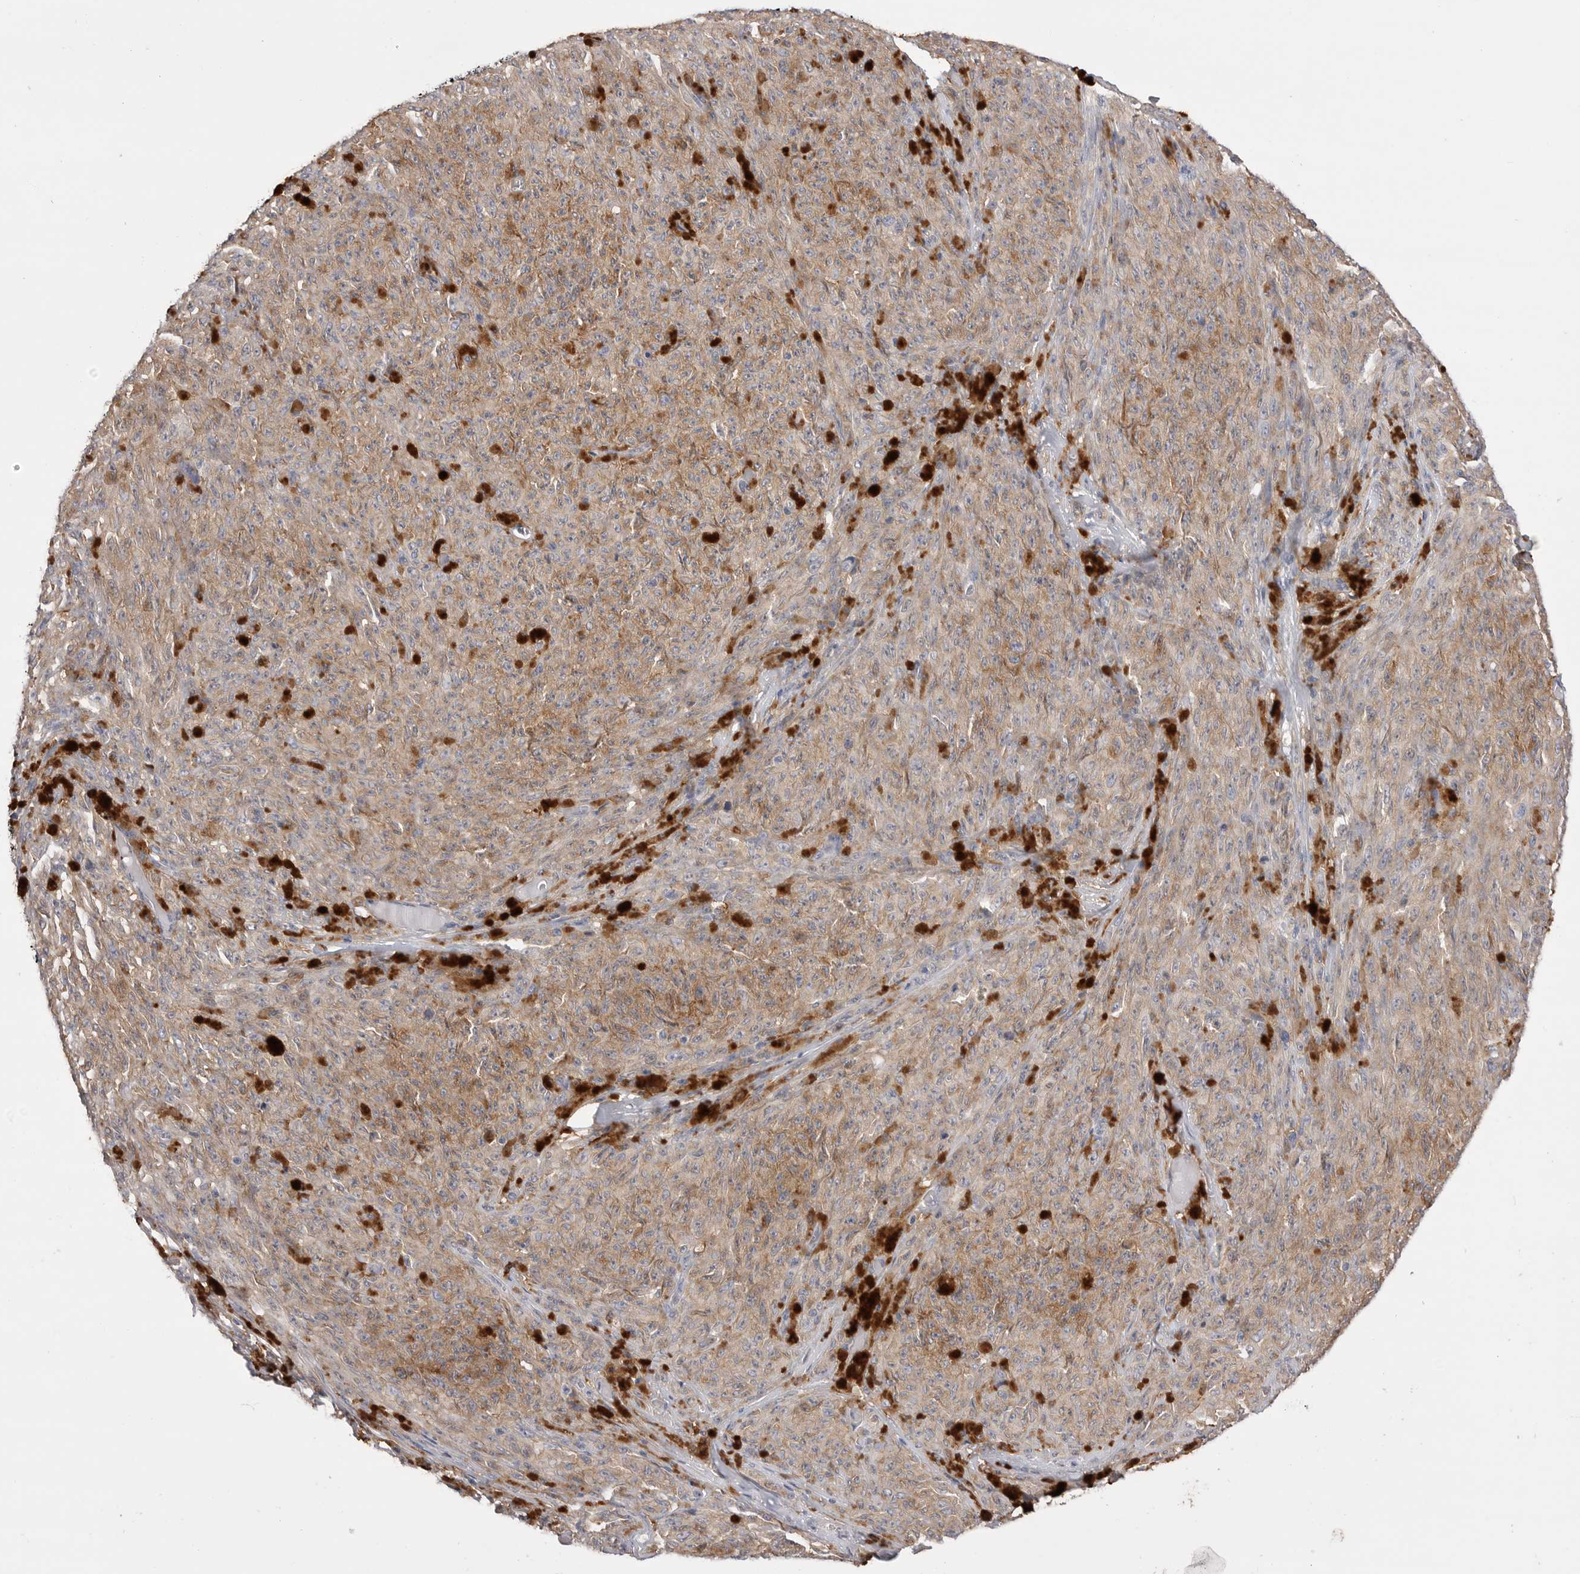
{"staining": {"intensity": "weak", "quantity": ">75%", "location": "cytoplasmic/membranous"}, "tissue": "melanoma", "cell_type": "Tumor cells", "image_type": "cancer", "snomed": [{"axis": "morphology", "description": "Malignant melanoma, NOS"}, {"axis": "topography", "description": "Skin"}], "caption": "This photomicrograph exhibits immunohistochemistry (IHC) staining of malignant melanoma, with low weak cytoplasmic/membranous staining in about >75% of tumor cells.", "gene": "VAC14", "patient": {"sex": "female", "age": 82}}